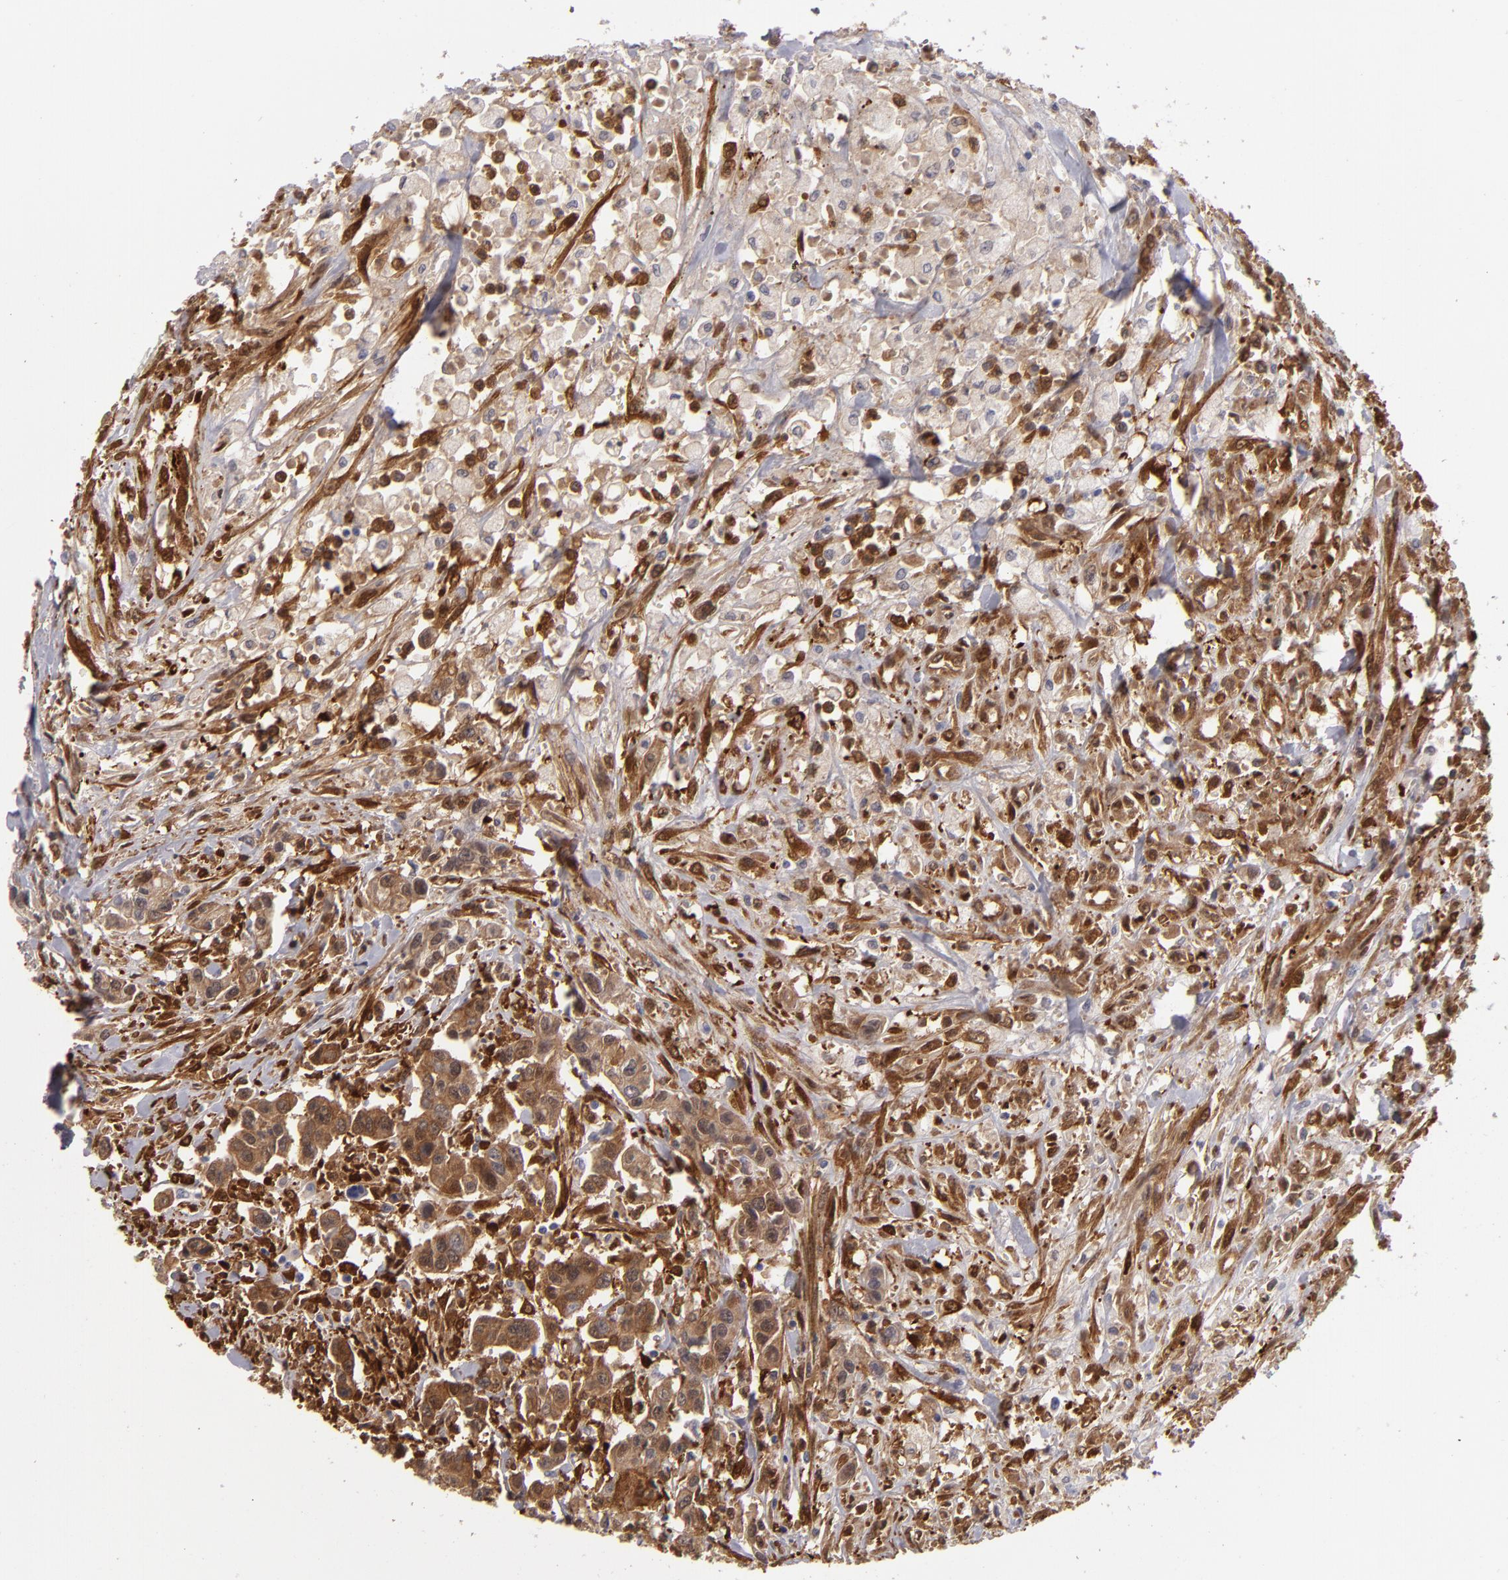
{"staining": {"intensity": "moderate", "quantity": ">75%", "location": "cytoplasmic/membranous"}, "tissue": "urothelial cancer", "cell_type": "Tumor cells", "image_type": "cancer", "snomed": [{"axis": "morphology", "description": "Urothelial carcinoma, High grade"}, {"axis": "topography", "description": "Urinary bladder"}], "caption": "Urothelial cancer stained for a protein (brown) reveals moderate cytoplasmic/membranous positive staining in about >75% of tumor cells.", "gene": "VCL", "patient": {"sex": "male", "age": 86}}